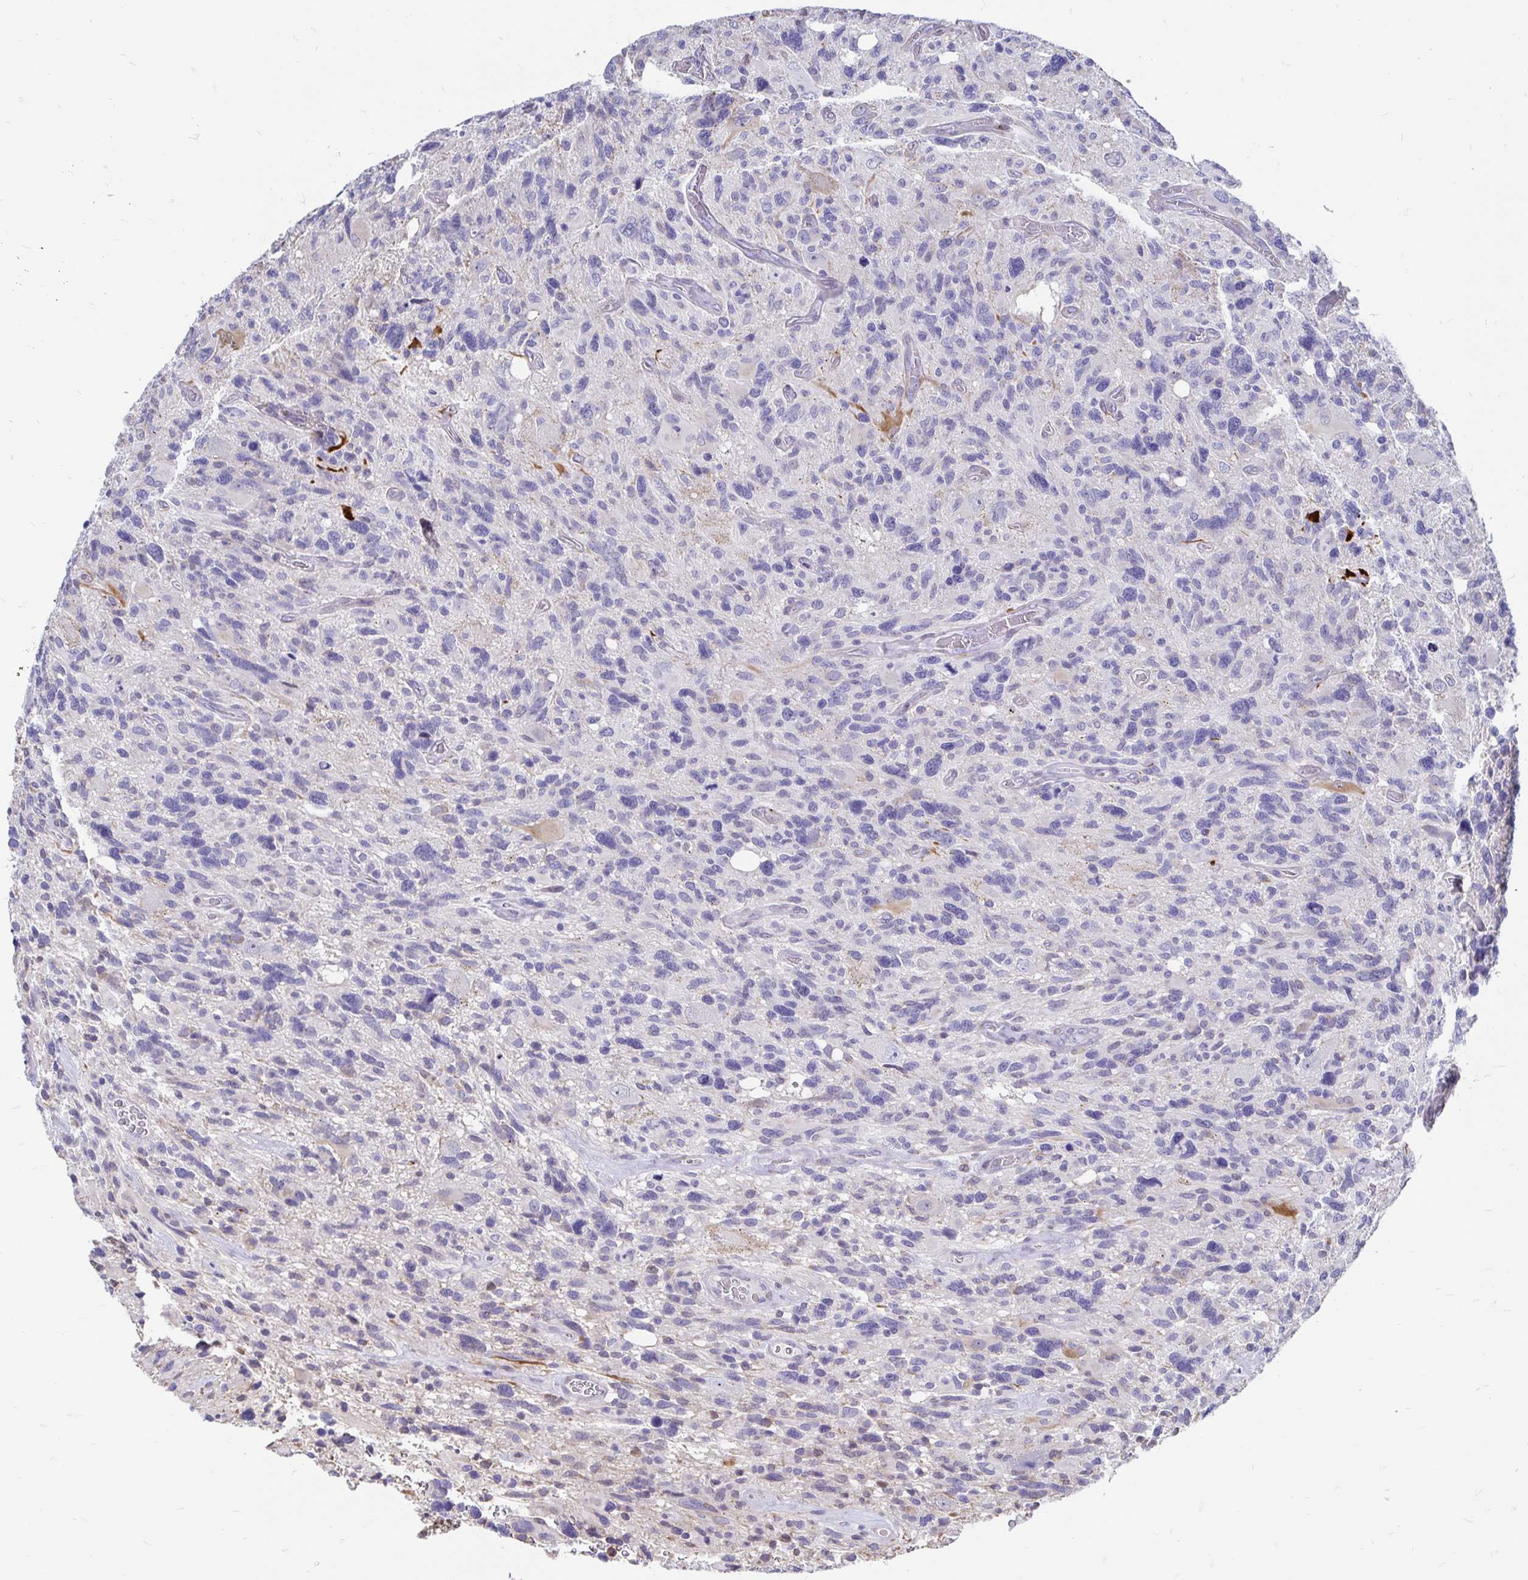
{"staining": {"intensity": "negative", "quantity": "none", "location": "none"}, "tissue": "glioma", "cell_type": "Tumor cells", "image_type": "cancer", "snomed": [{"axis": "morphology", "description": "Glioma, malignant, High grade"}, {"axis": "topography", "description": "Brain"}], "caption": "This is a histopathology image of immunohistochemistry staining of glioma, which shows no positivity in tumor cells.", "gene": "CDKL1", "patient": {"sex": "male", "age": 49}}